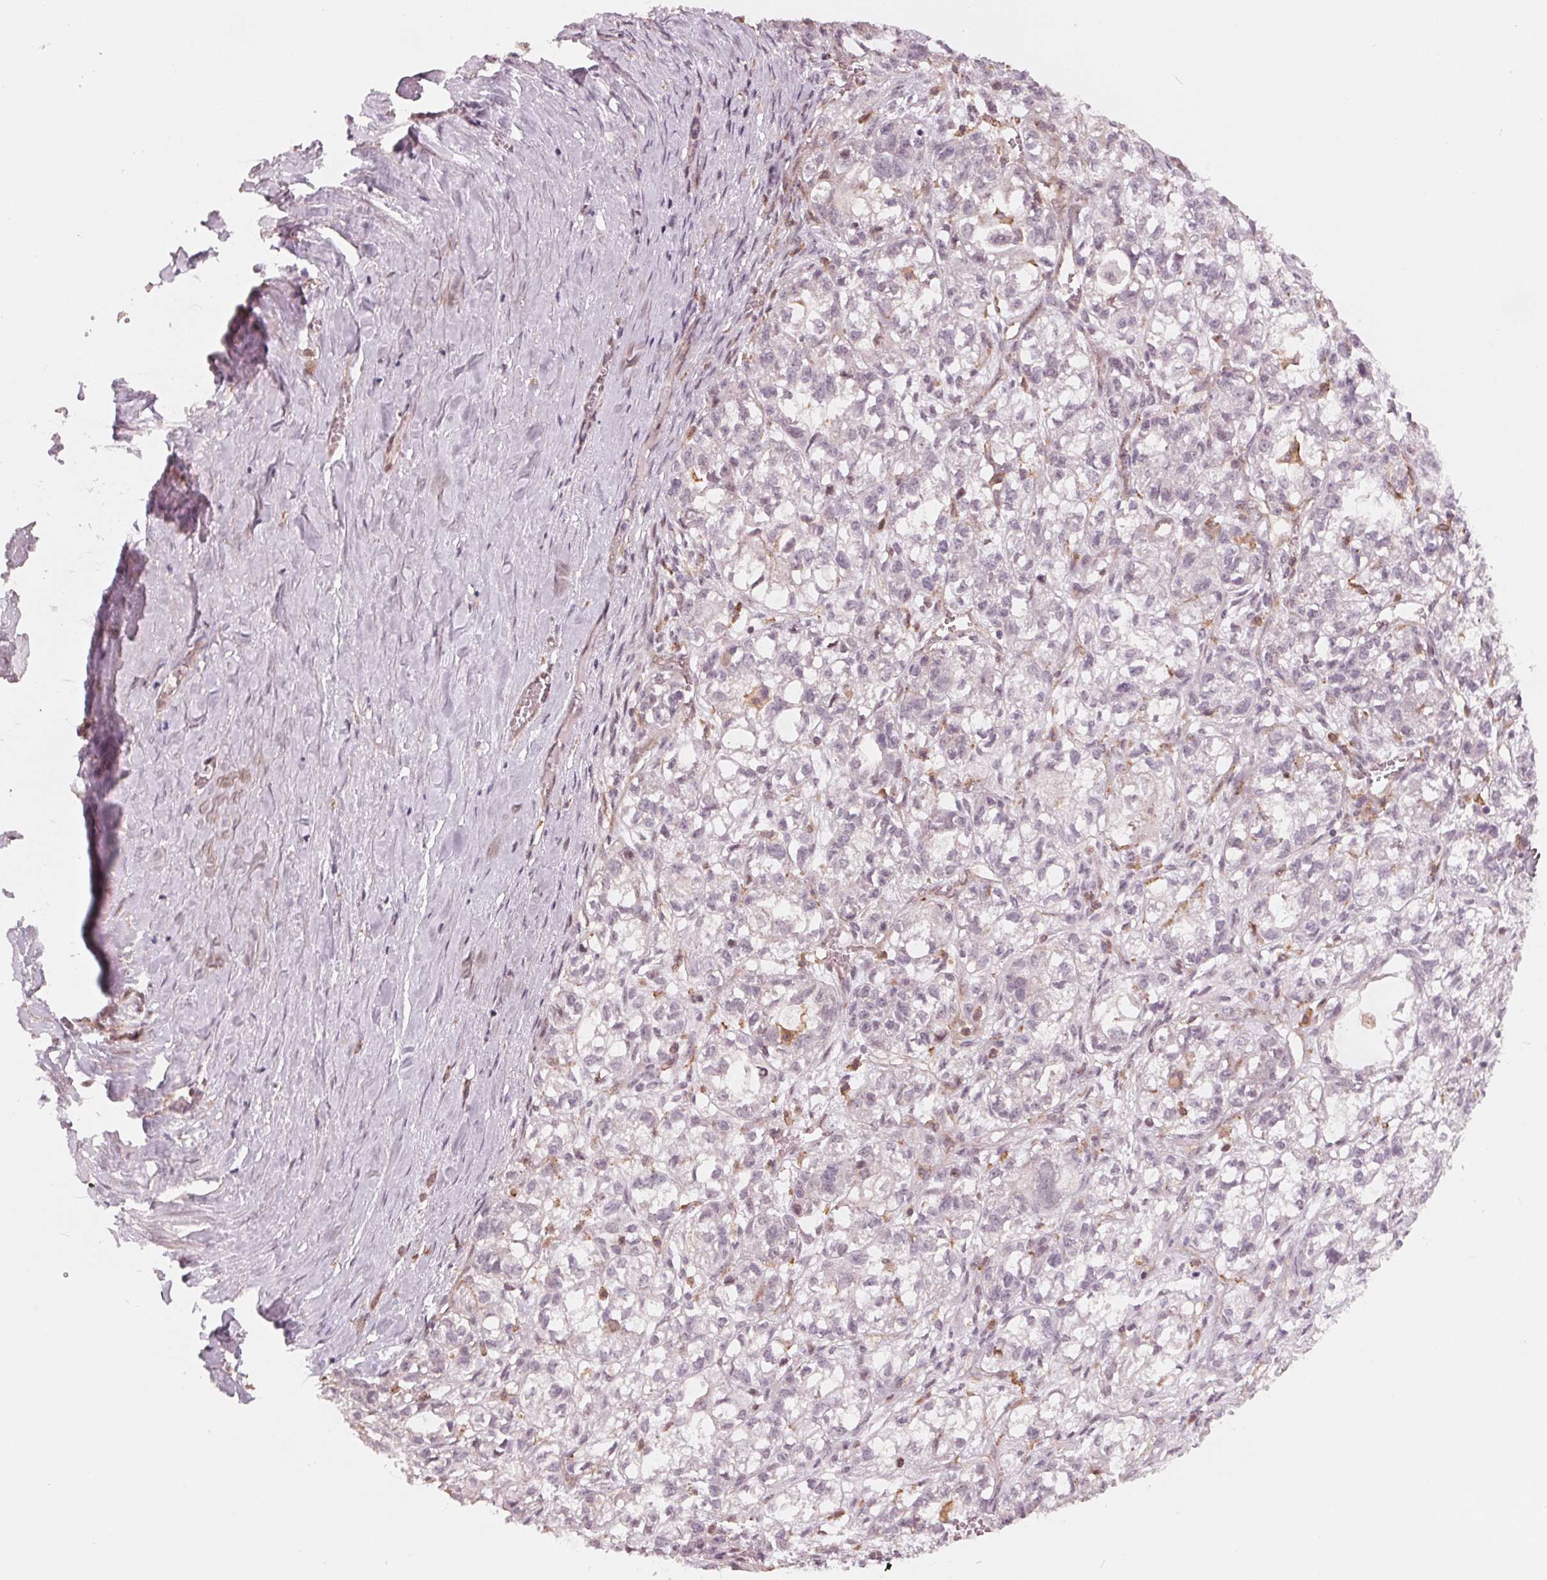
{"staining": {"intensity": "negative", "quantity": "none", "location": "none"}, "tissue": "ovarian cancer", "cell_type": "Tumor cells", "image_type": "cancer", "snomed": [{"axis": "morphology", "description": "Carcinoma, endometroid"}, {"axis": "topography", "description": "Ovary"}], "caption": "An IHC image of ovarian cancer (endometroid carcinoma) is shown. There is no staining in tumor cells of ovarian cancer (endometroid carcinoma).", "gene": "IL9R", "patient": {"sex": "female", "age": 64}}